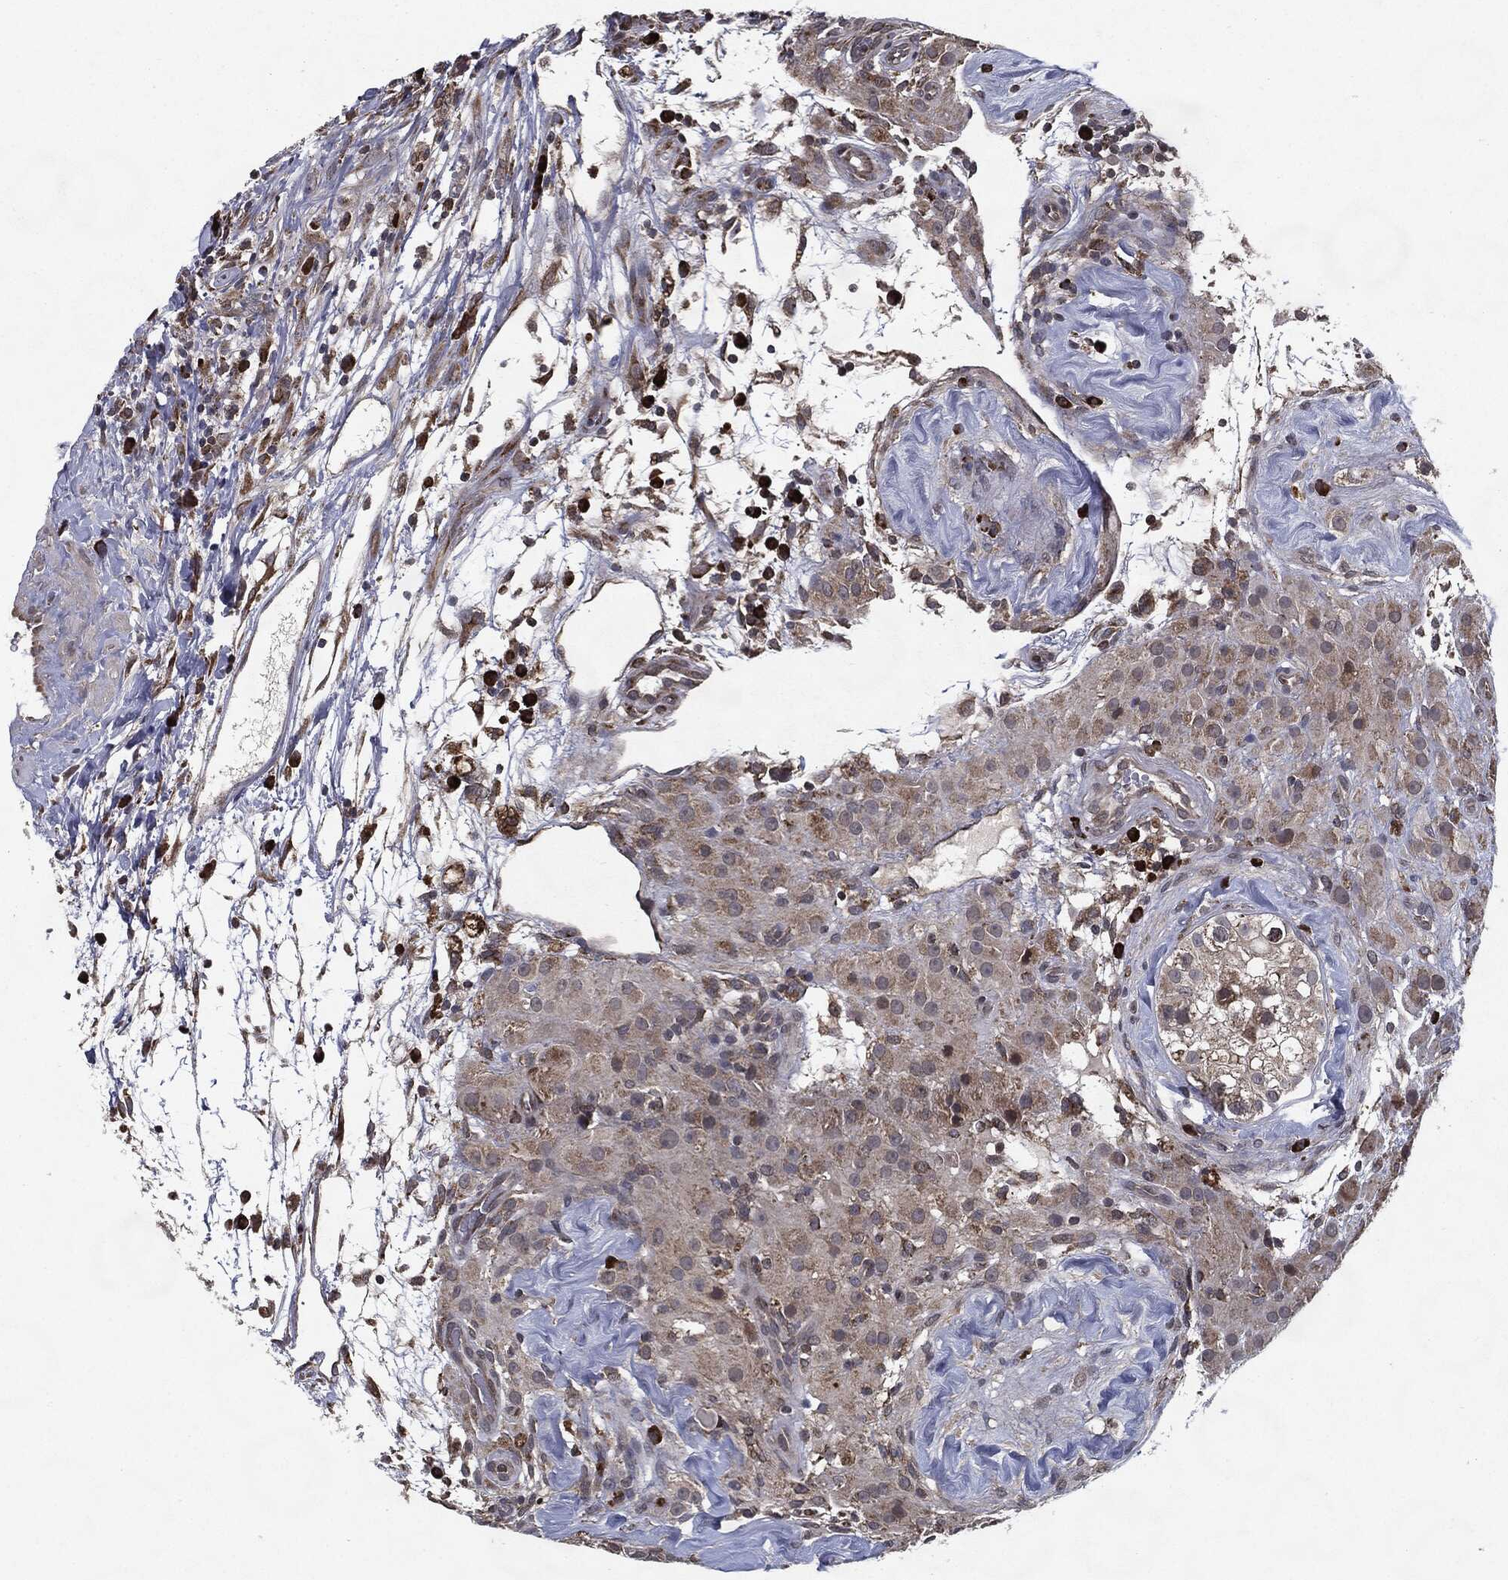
{"staining": {"intensity": "weak", "quantity": "25%-75%", "location": "cytoplasmic/membranous"}, "tissue": "testis cancer", "cell_type": "Tumor cells", "image_type": "cancer", "snomed": [{"axis": "morphology", "description": "Seminoma, NOS"}, {"axis": "topography", "description": "Testis"}], "caption": "Immunohistochemical staining of testis seminoma exhibits low levels of weak cytoplasmic/membranous staining in approximately 25%-75% of tumor cells.", "gene": "HDAC5", "patient": {"sex": "male", "age": 34}}